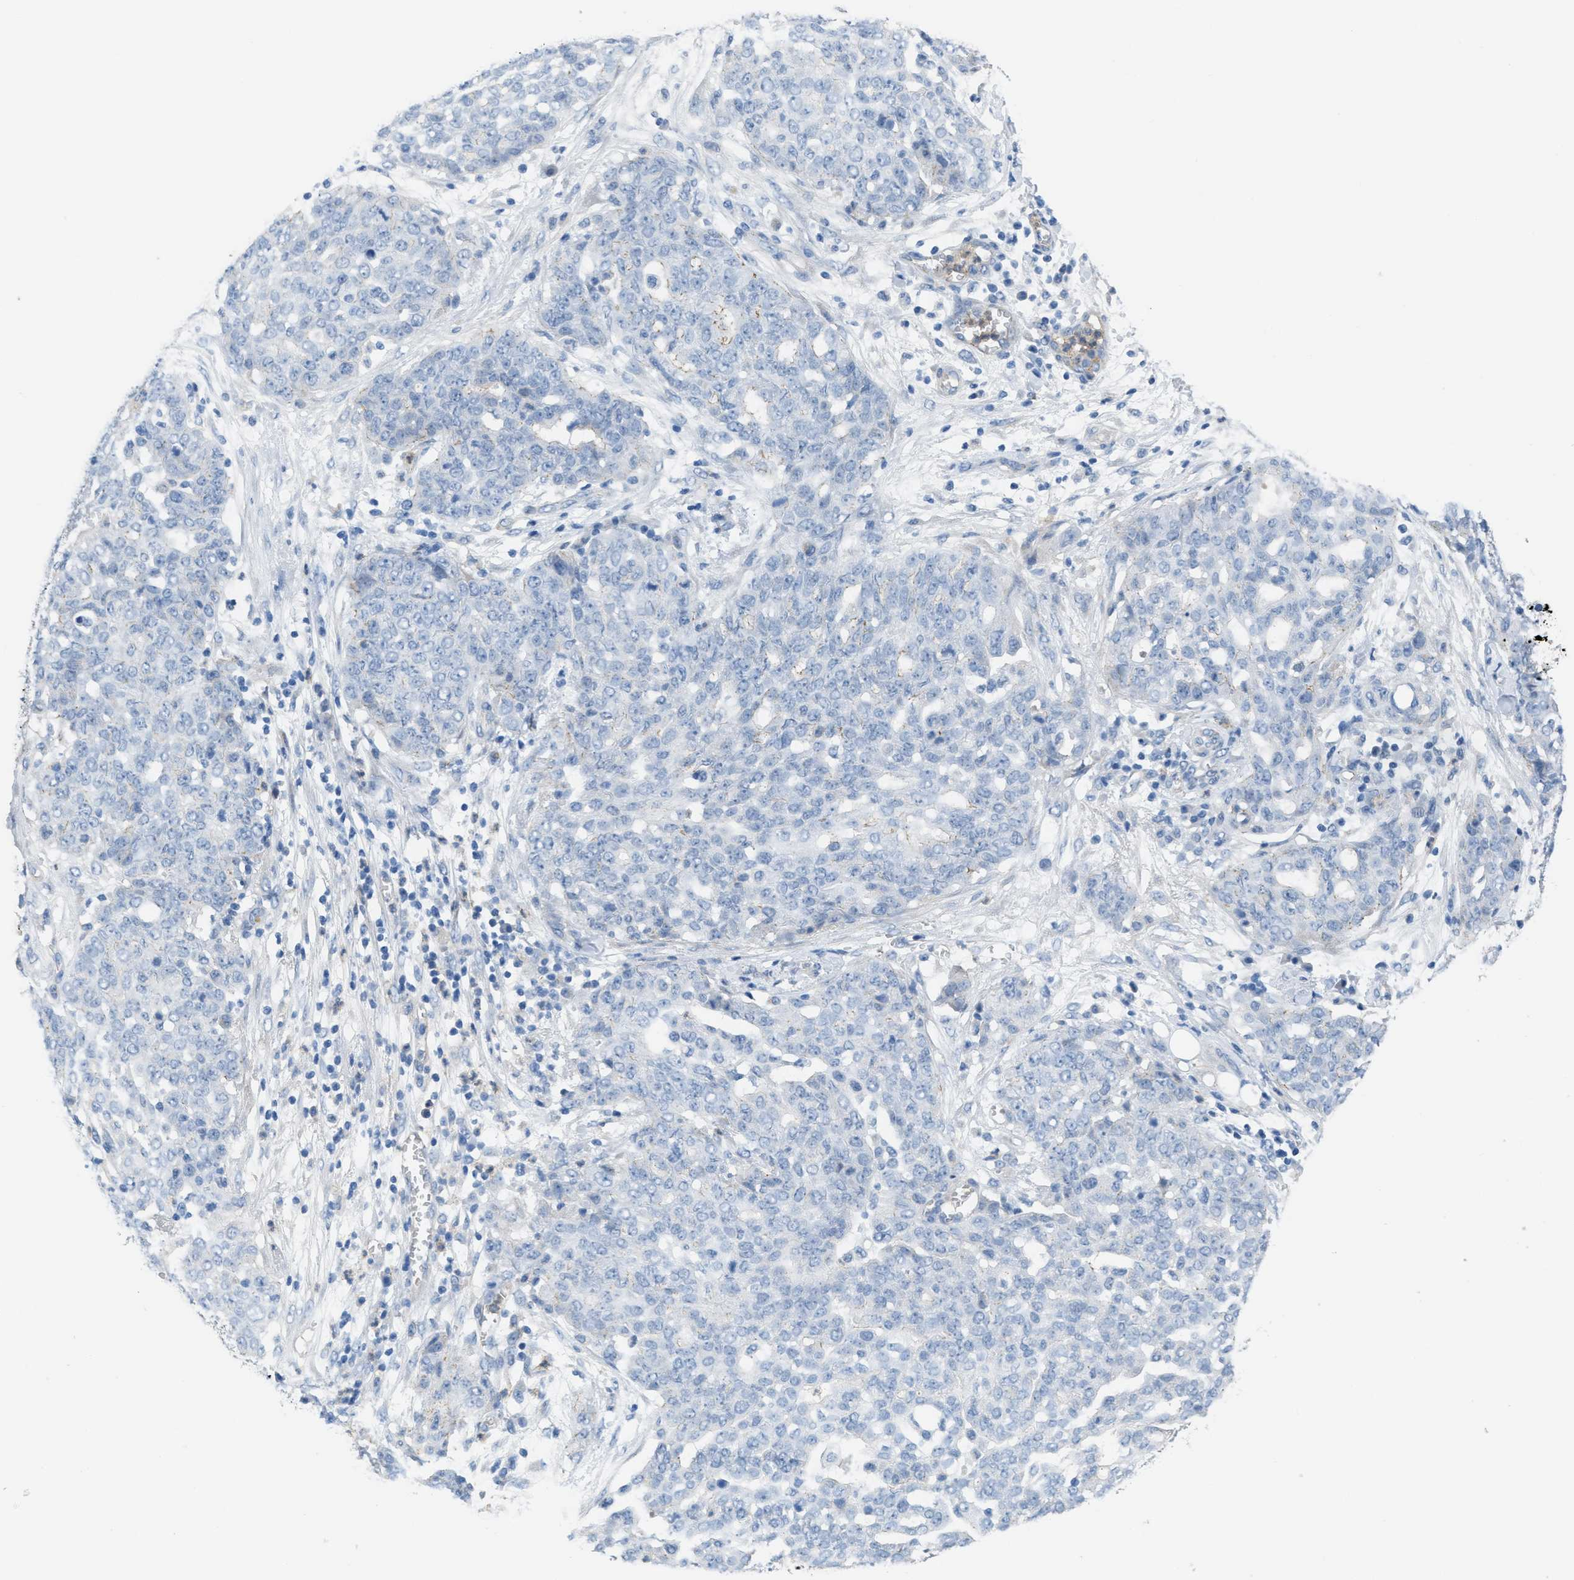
{"staining": {"intensity": "negative", "quantity": "none", "location": "none"}, "tissue": "ovarian cancer", "cell_type": "Tumor cells", "image_type": "cancer", "snomed": [{"axis": "morphology", "description": "Cystadenocarcinoma, serous, NOS"}, {"axis": "topography", "description": "Soft tissue"}, {"axis": "topography", "description": "Ovary"}], "caption": "DAB (3,3'-diaminobenzidine) immunohistochemical staining of serous cystadenocarcinoma (ovarian) displays no significant staining in tumor cells.", "gene": "CRB3", "patient": {"sex": "female", "age": 57}}